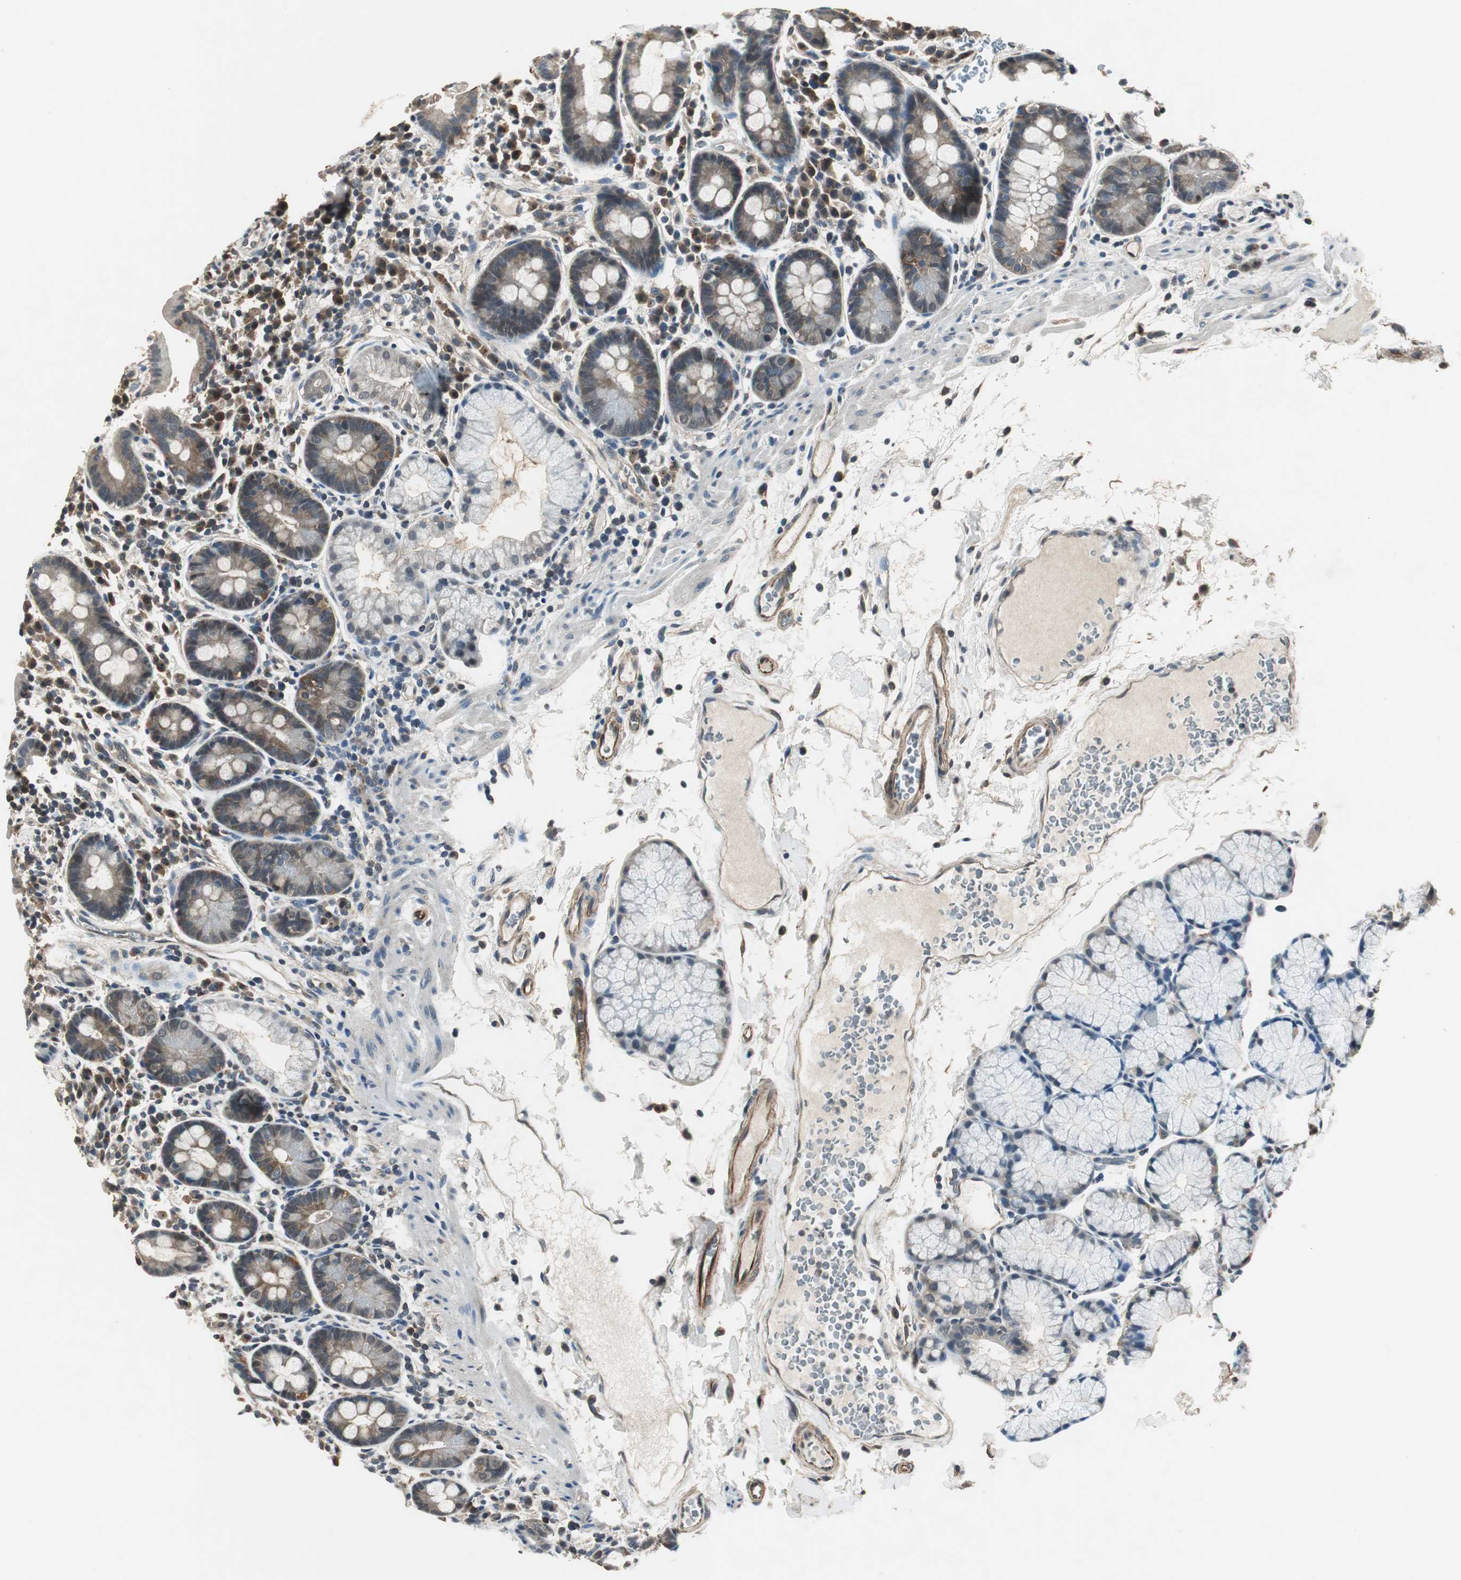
{"staining": {"intensity": "moderate", "quantity": ">75%", "location": "cytoplasmic/membranous"}, "tissue": "duodenum", "cell_type": "Glandular cells", "image_type": "normal", "snomed": [{"axis": "morphology", "description": "Normal tissue, NOS"}, {"axis": "topography", "description": "Duodenum"}], "caption": "Approximately >75% of glandular cells in unremarkable human duodenum show moderate cytoplasmic/membranous protein staining as visualized by brown immunohistochemical staining.", "gene": "PSMB4", "patient": {"sex": "male", "age": 50}}